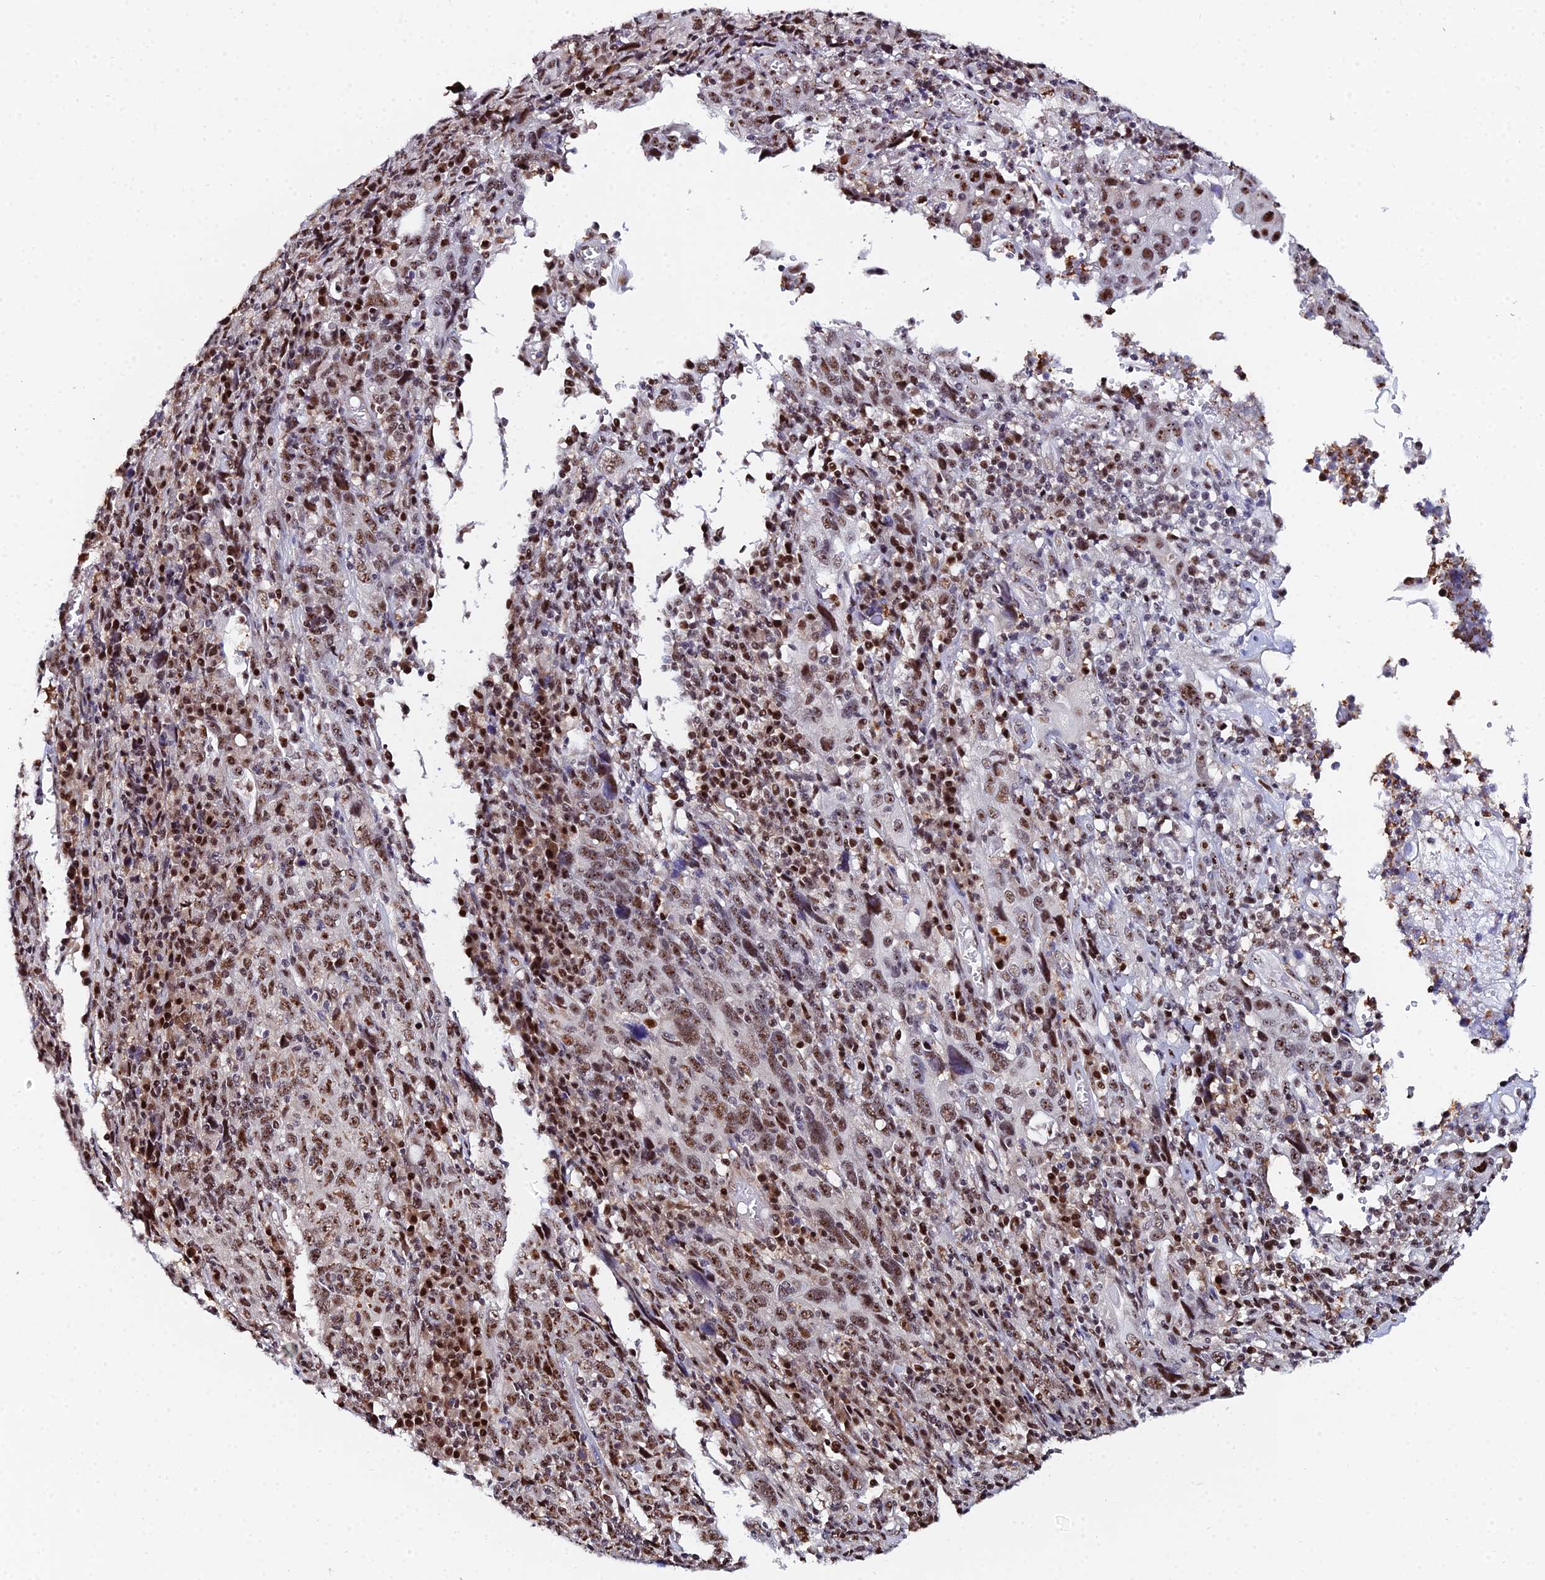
{"staining": {"intensity": "moderate", "quantity": ">75%", "location": "nuclear"}, "tissue": "cervical cancer", "cell_type": "Tumor cells", "image_type": "cancer", "snomed": [{"axis": "morphology", "description": "Squamous cell carcinoma, NOS"}, {"axis": "topography", "description": "Cervix"}], "caption": "Immunohistochemical staining of human cervical squamous cell carcinoma demonstrates moderate nuclear protein expression in about >75% of tumor cells.", "gene": "TIFA", "patient": {"sex": "female", "age": 46}}